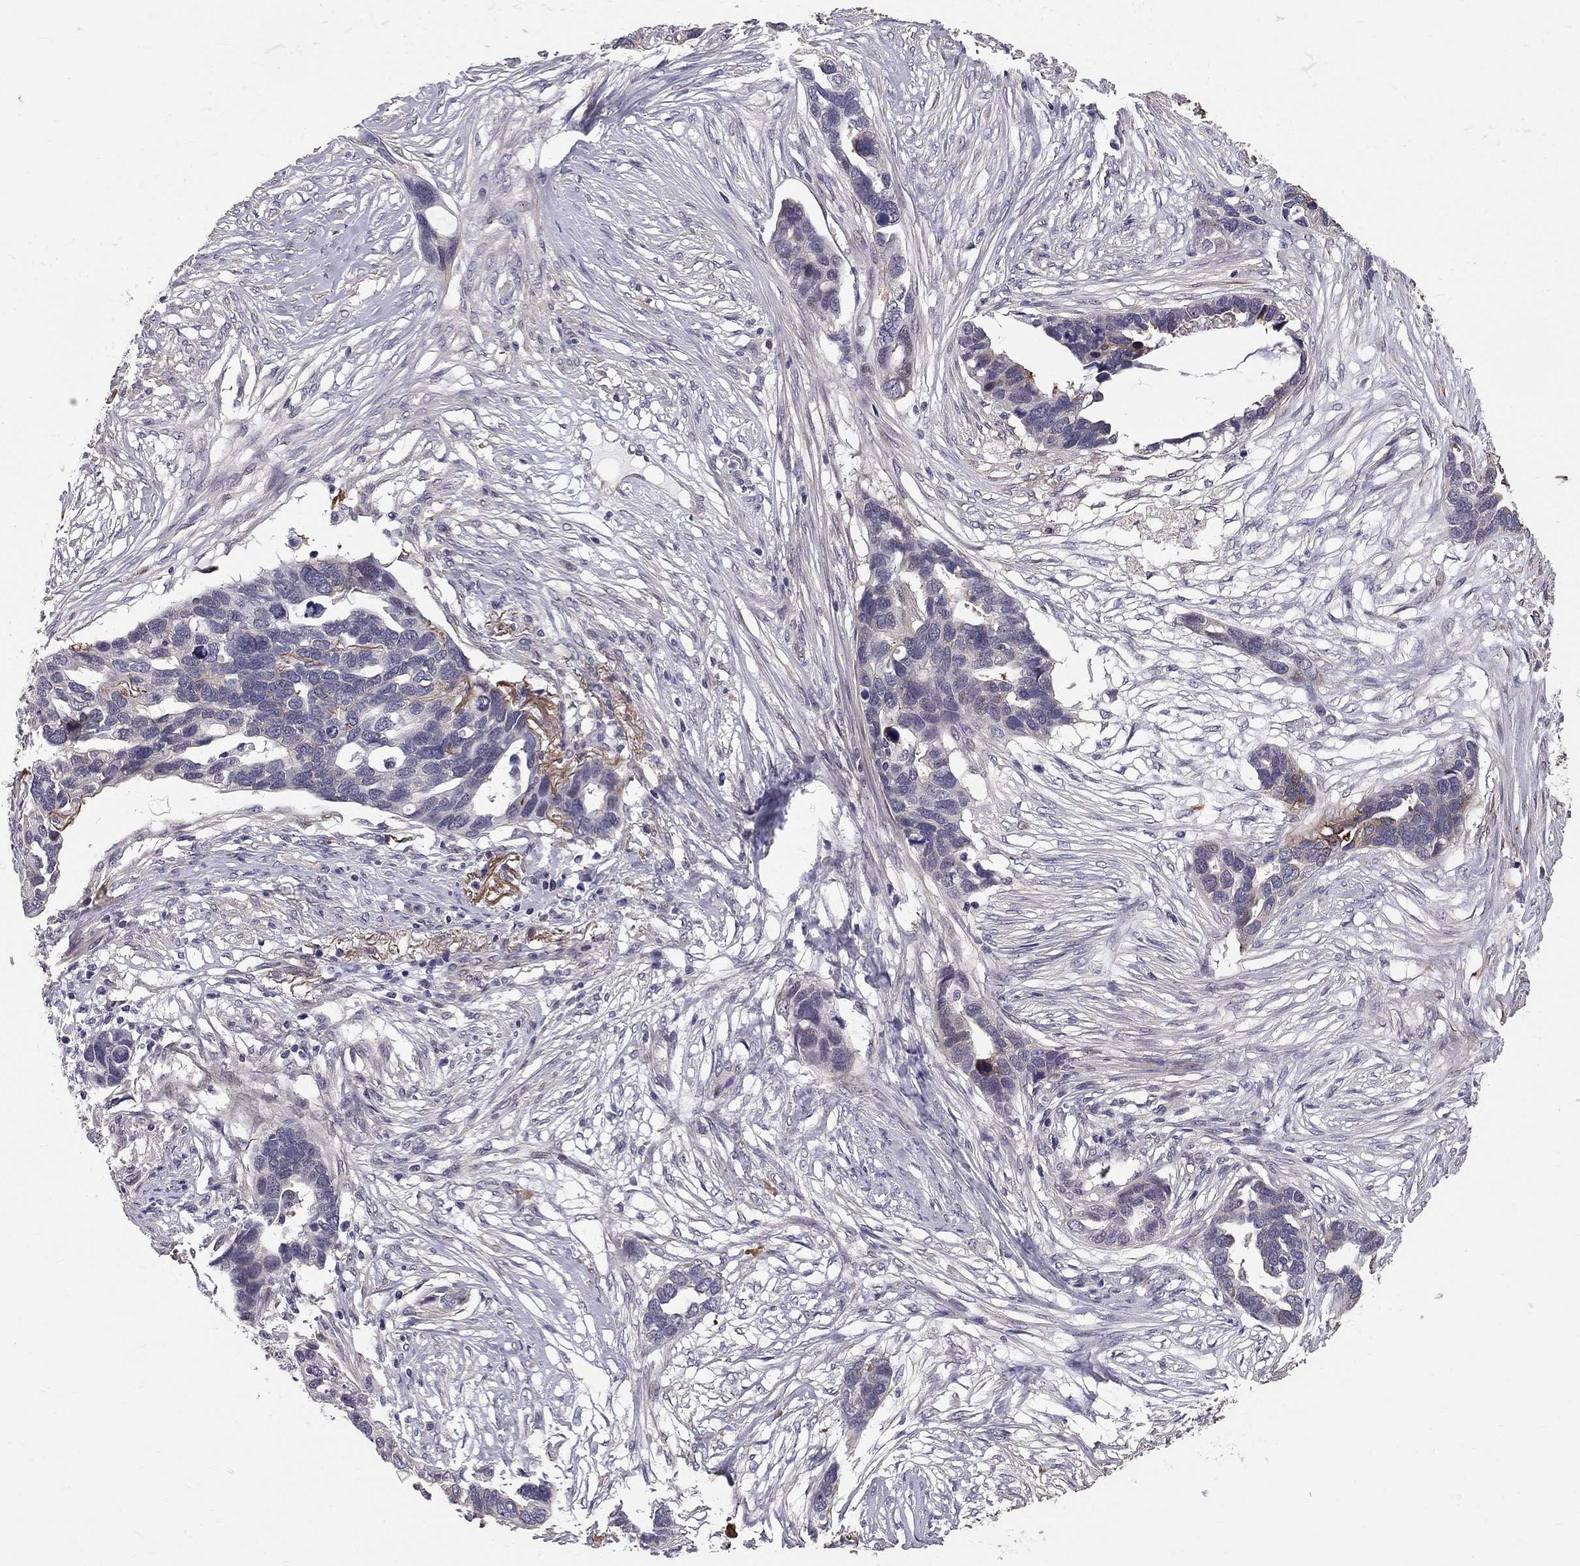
{"staining": {"intensity": "negative", "quantity": "none", "location": "none"}, "tissue": "ovarian cancer", "cell_type": "Tumor cells", "image_type": "cancer", "snomed": [{"axis": "morphology", "description": "Cystadenocarcinoma, serous, NOS"}, {"axis": "topography", "description": "Ovary"}], "caption": "Immunohistochemistry histopathology image of neoplastic tissue: serous cystadenocarcinoma (ovarian) stained with DAB displays no significant protein expression in tumor cells.", "gene": "GJB4", "patient": {"sex": "female", "age": 54}}